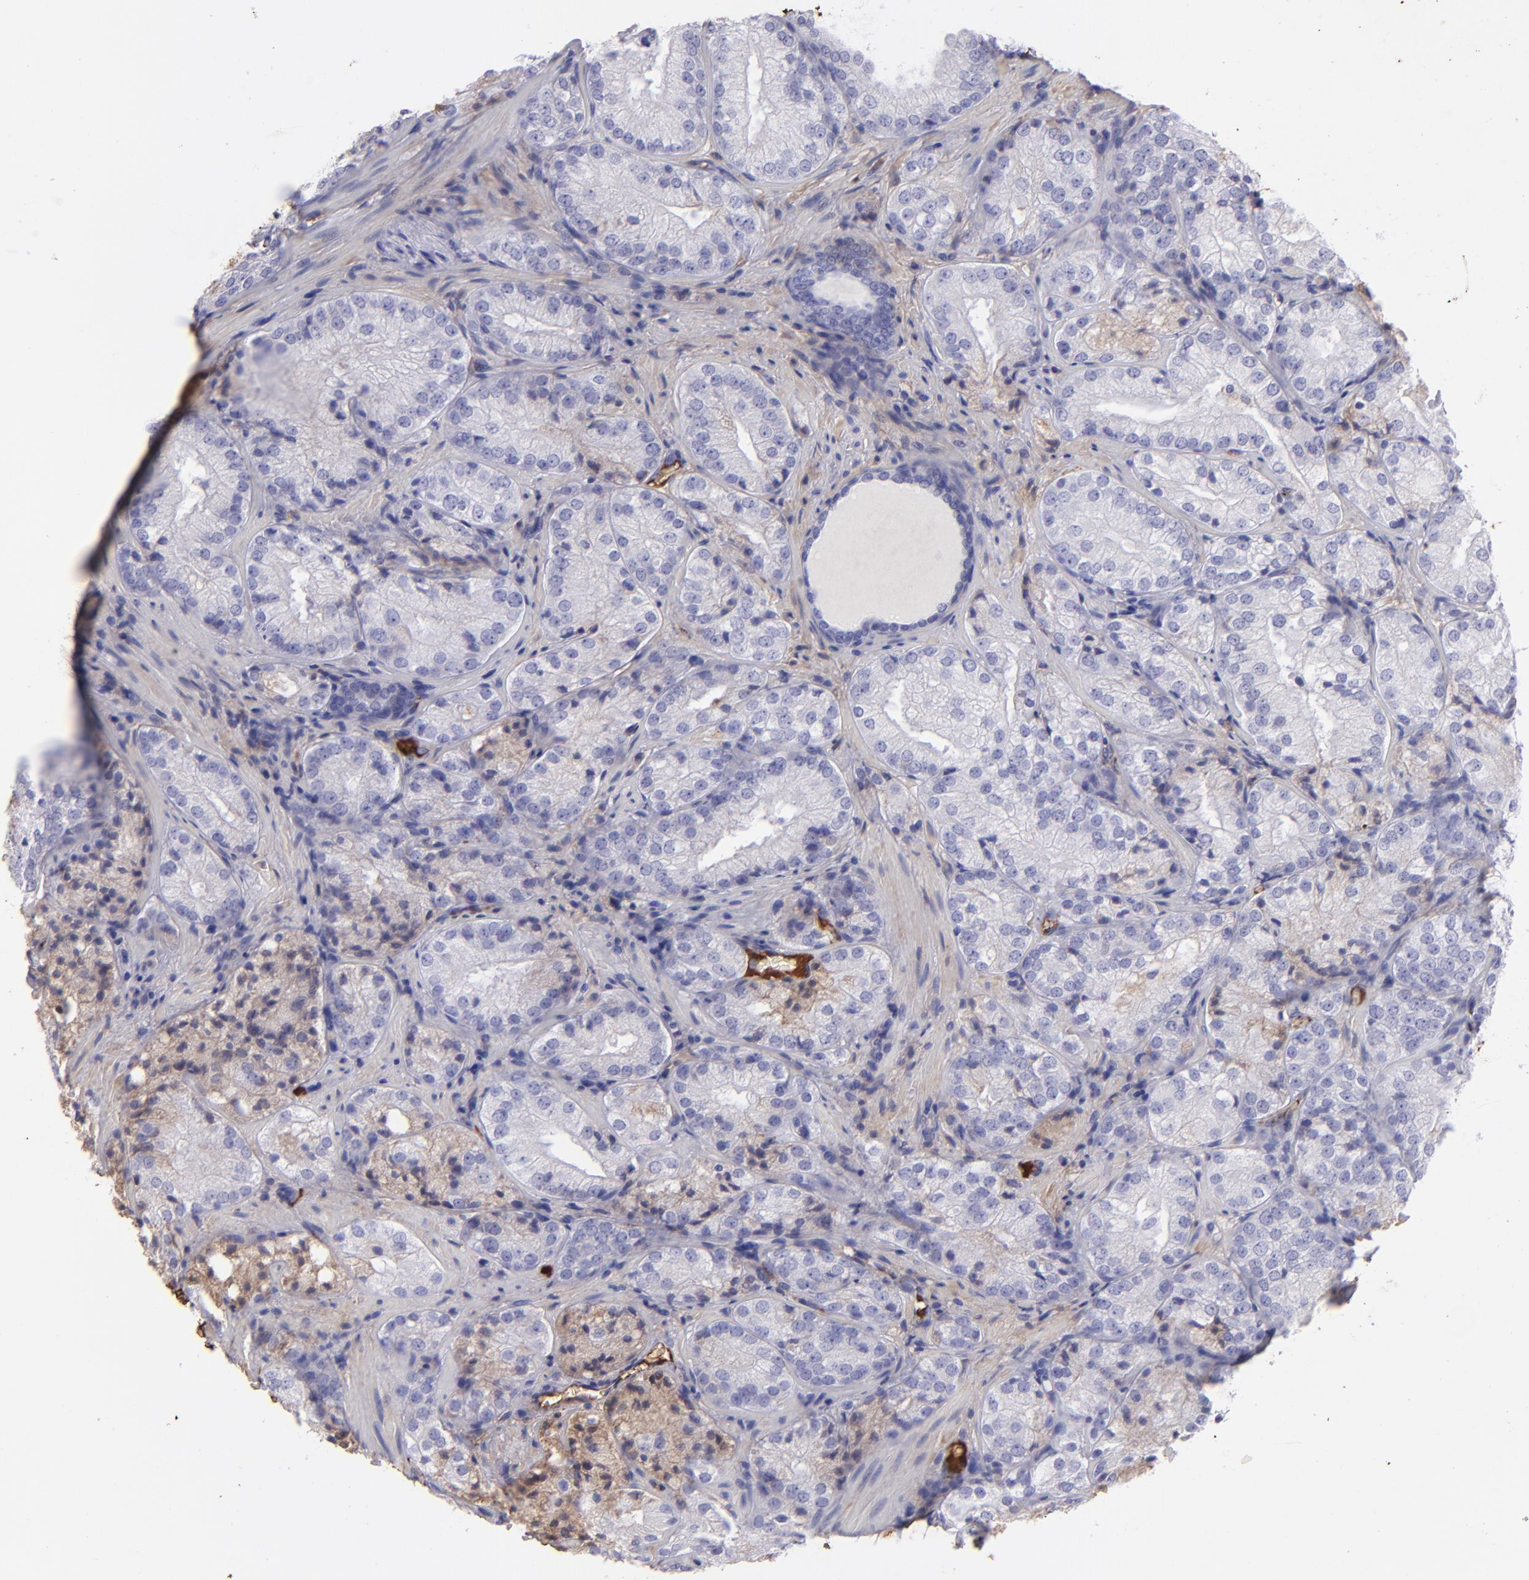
{"staining": {"intensity": "weak", "quantity": "<25%", "location": "cytoplasmic/membranous"}, "tissue": "prostate cancer", "cell_type": "Tumor cells", "image_type": "cancer", "snomed": [{"axis": "morphology", "description": "Adenocarcinoma, Low grade"}, {"axis": "topography", "description": "Prostate"}], "caption": "Tumor cells show no significant protein positivity in low-grade adenocarcinoma (prostate).", "gene": "FGB", "patient": {"sex": "male", "age": 60}}